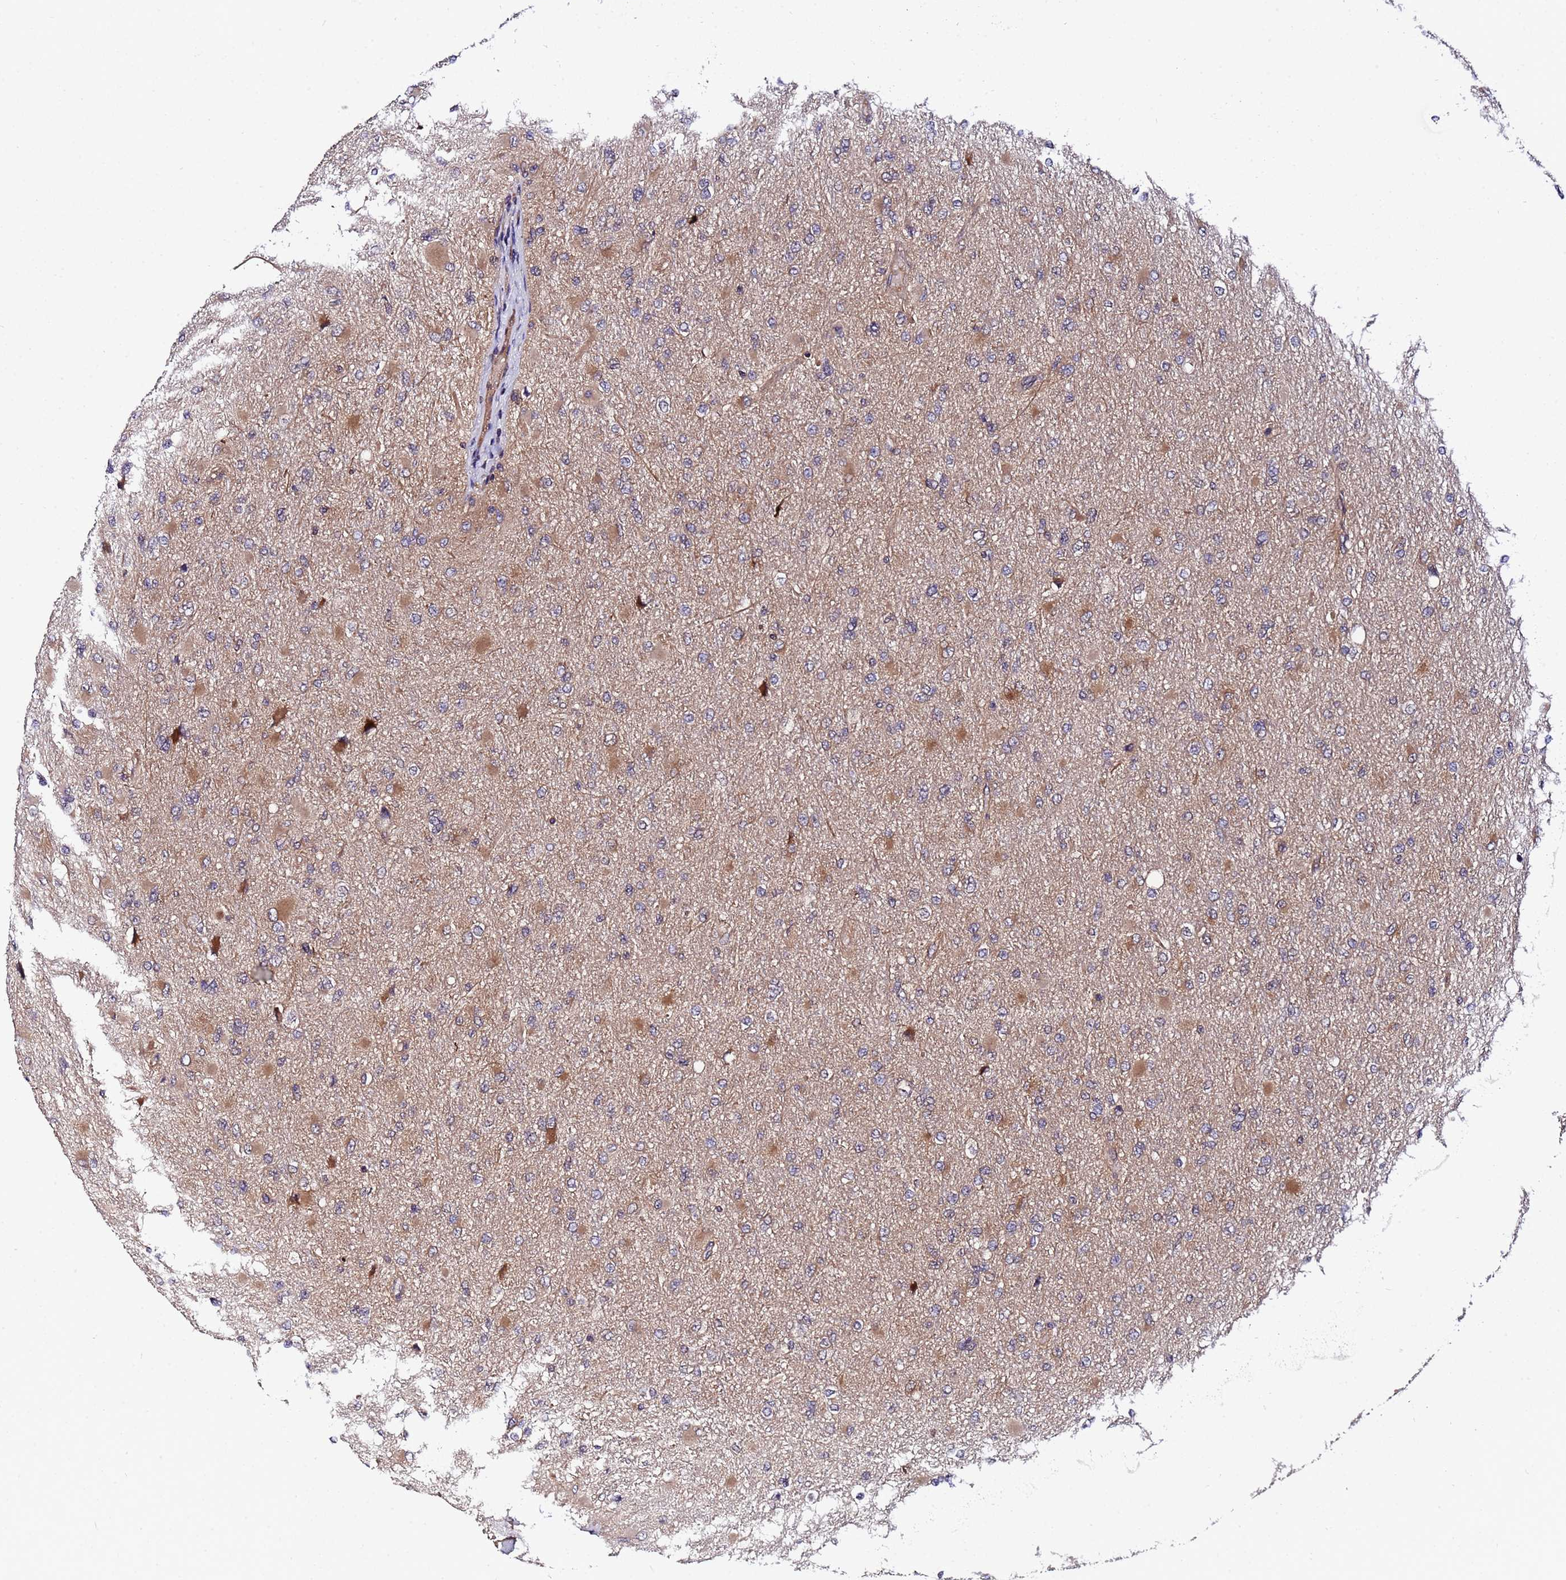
{"staining": {"intensity": "weak", "quantity": "<25%", "location": "cytoplasmic/membranous"}, "tissue": "glioma", "cell_type": "Tumor cells", "image_type": "cancer", "snomed": [{"axis": "morphology", "description": "Glioma, malignant, High grade"}, {"axis": "topography", "description": "Cerebral cortex"}], "caption": "Immunohistochemistry (IHC) of malignant glioma (high-grade) reveals no expression in tumor cells.", "gene": "GSTCD", "patient": {"sex": "female", "age": 36}}